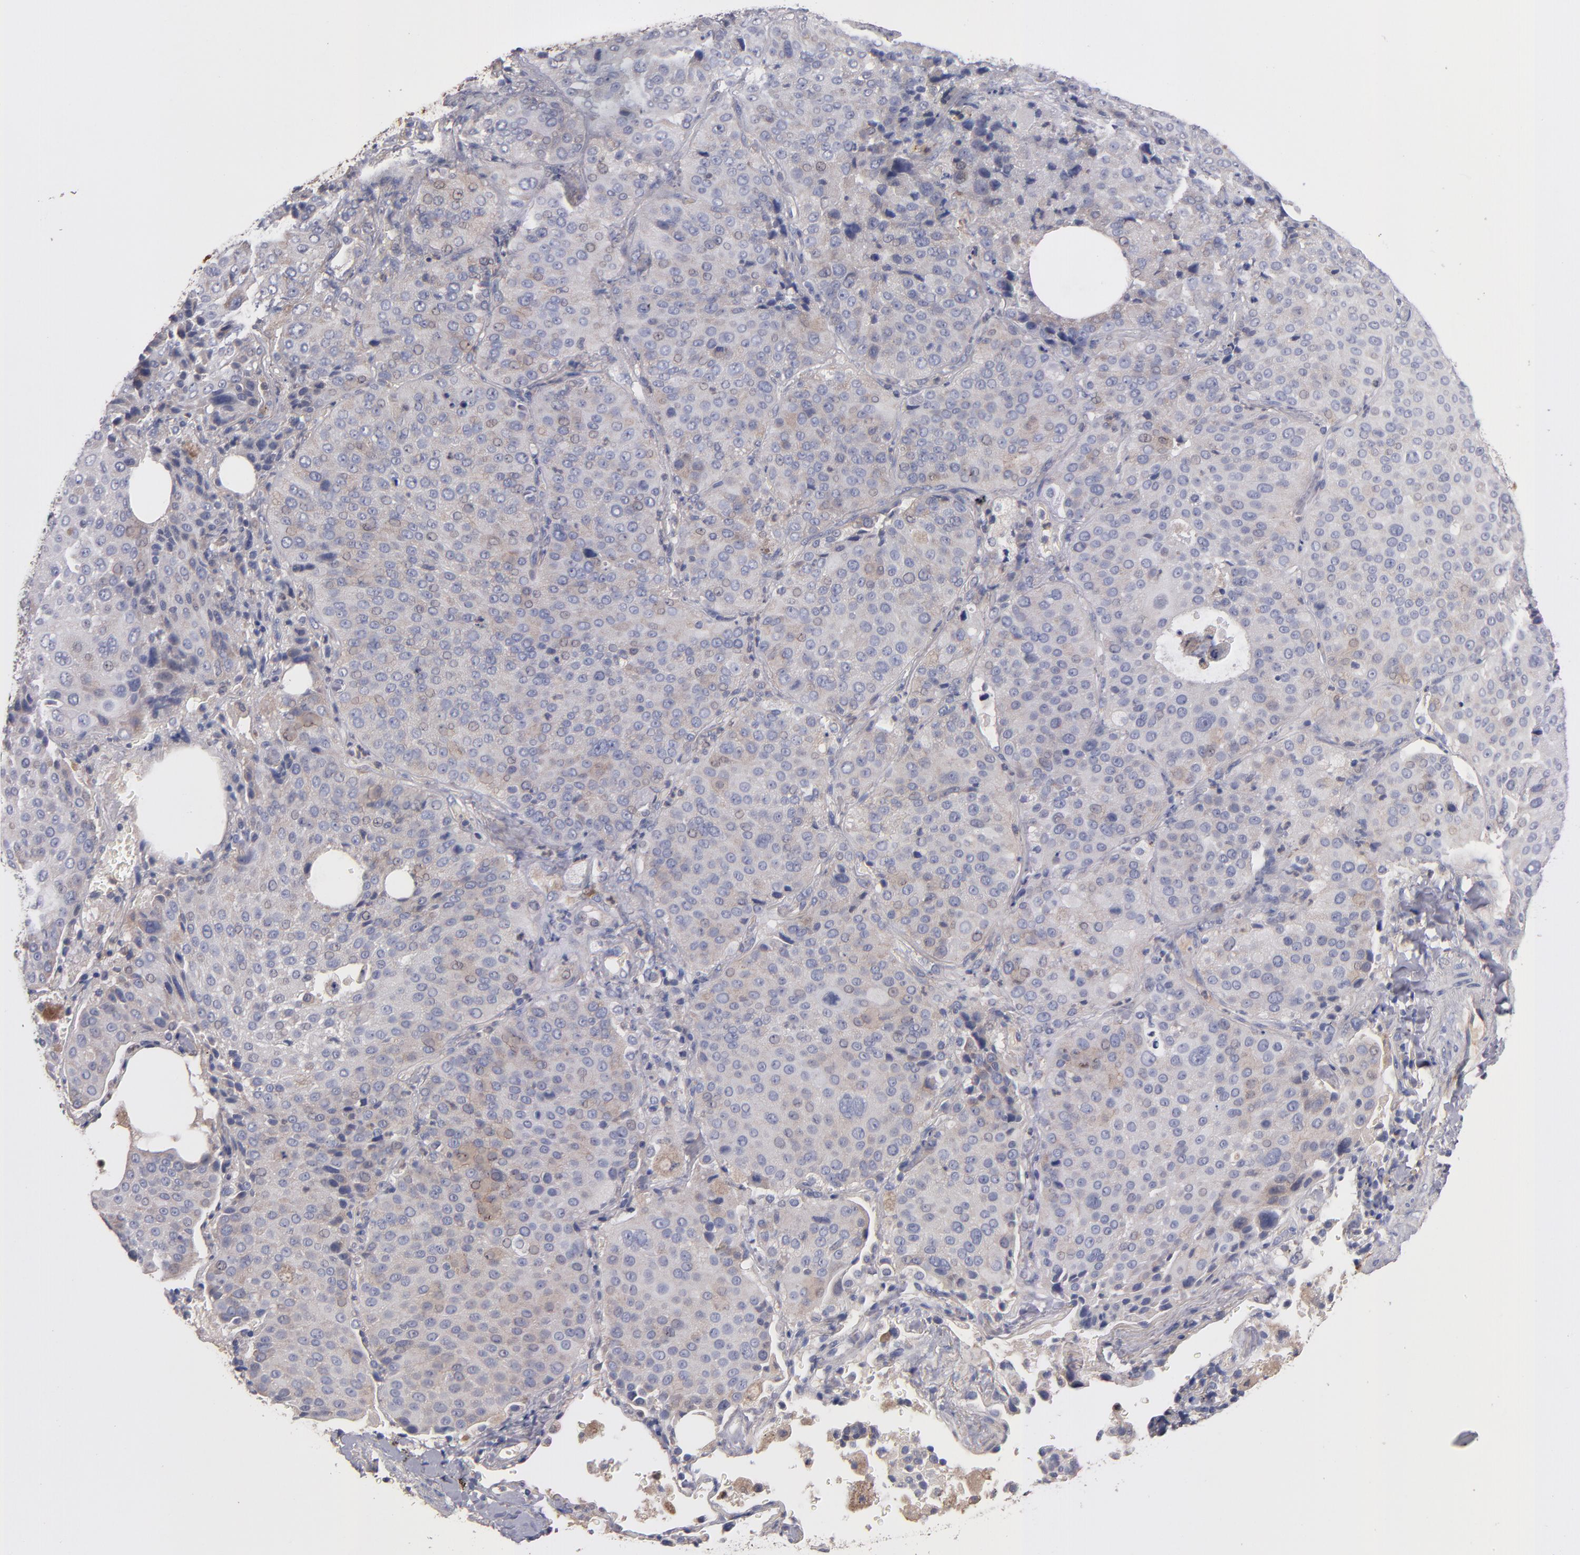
{"staining": {"intensity": "weak", "quantity": "<25%", "location": "cytoplasmic/membranous"}, "tissue": "lung cancer", "cell_type": "Tumor cells", "image_type": "cancer", "snomed": [{"axis": "morphology", "description": "Squamous cell carcinoma, NOS"}, {"axis": "topography", "description": "Lung"}], "caption": "Histopathology image shows no significant protein expression in tumor cells of lung cancer.", "gene": "DACT1", "patient": {"sex": "male", "age": 54}}